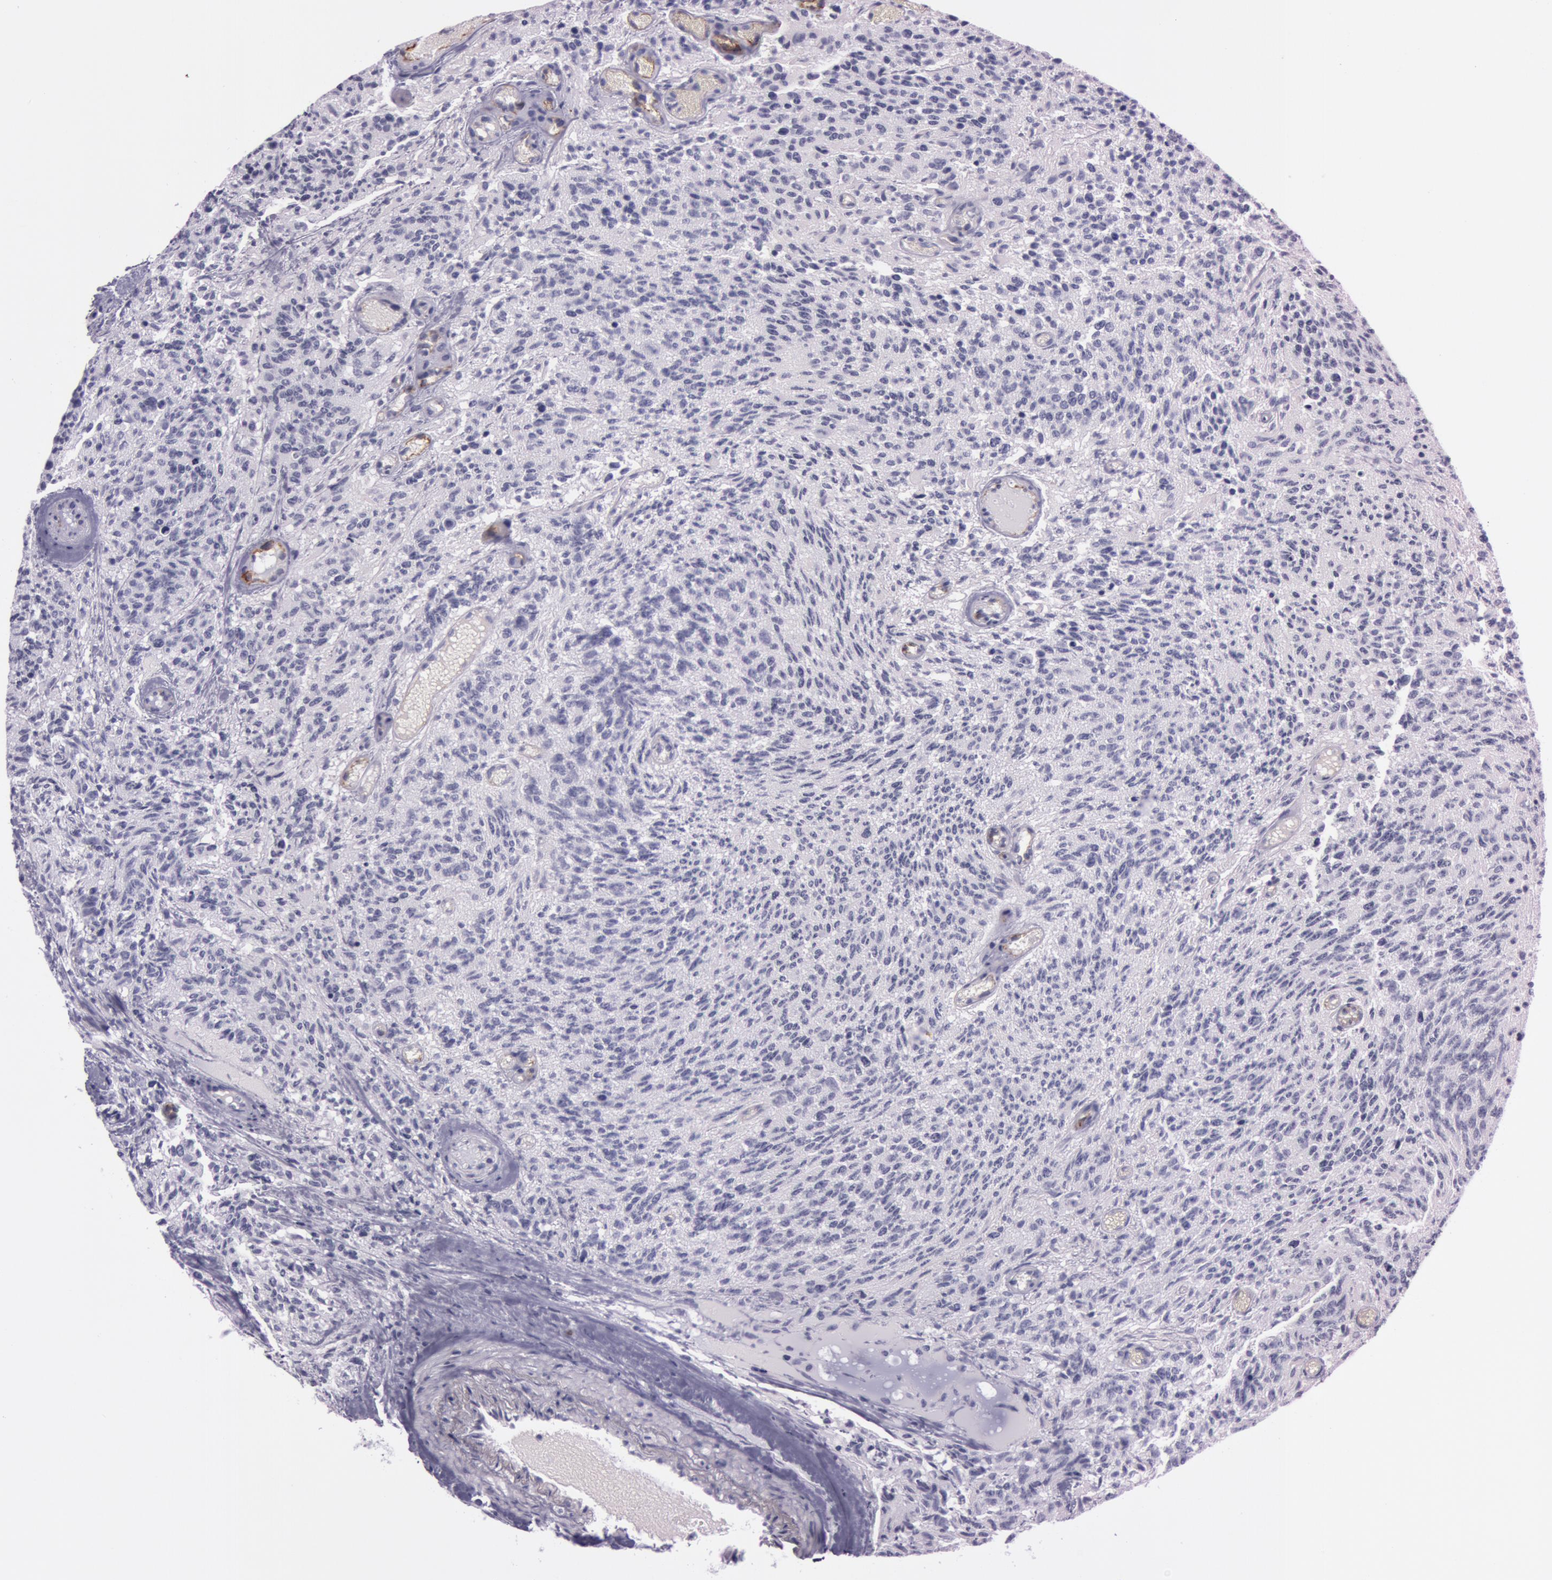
{"staining": {"intensity": "negative", "quantity": "none", "location": "none"}, "tissue": "glioma", "cell_type": "Tumor cells", "image_type": "cancer", "snomed": [{"axis": "morphology", "description": "Glioma, malignant, High grade"}, {"axis": "topography", "description": "Brain"}], "caption": "Immunohistochemical staining of glioma reveals no significant staining in tumor cells.", "gene": "FOLH1", "patient": {"sex": "male", "age": 36}}